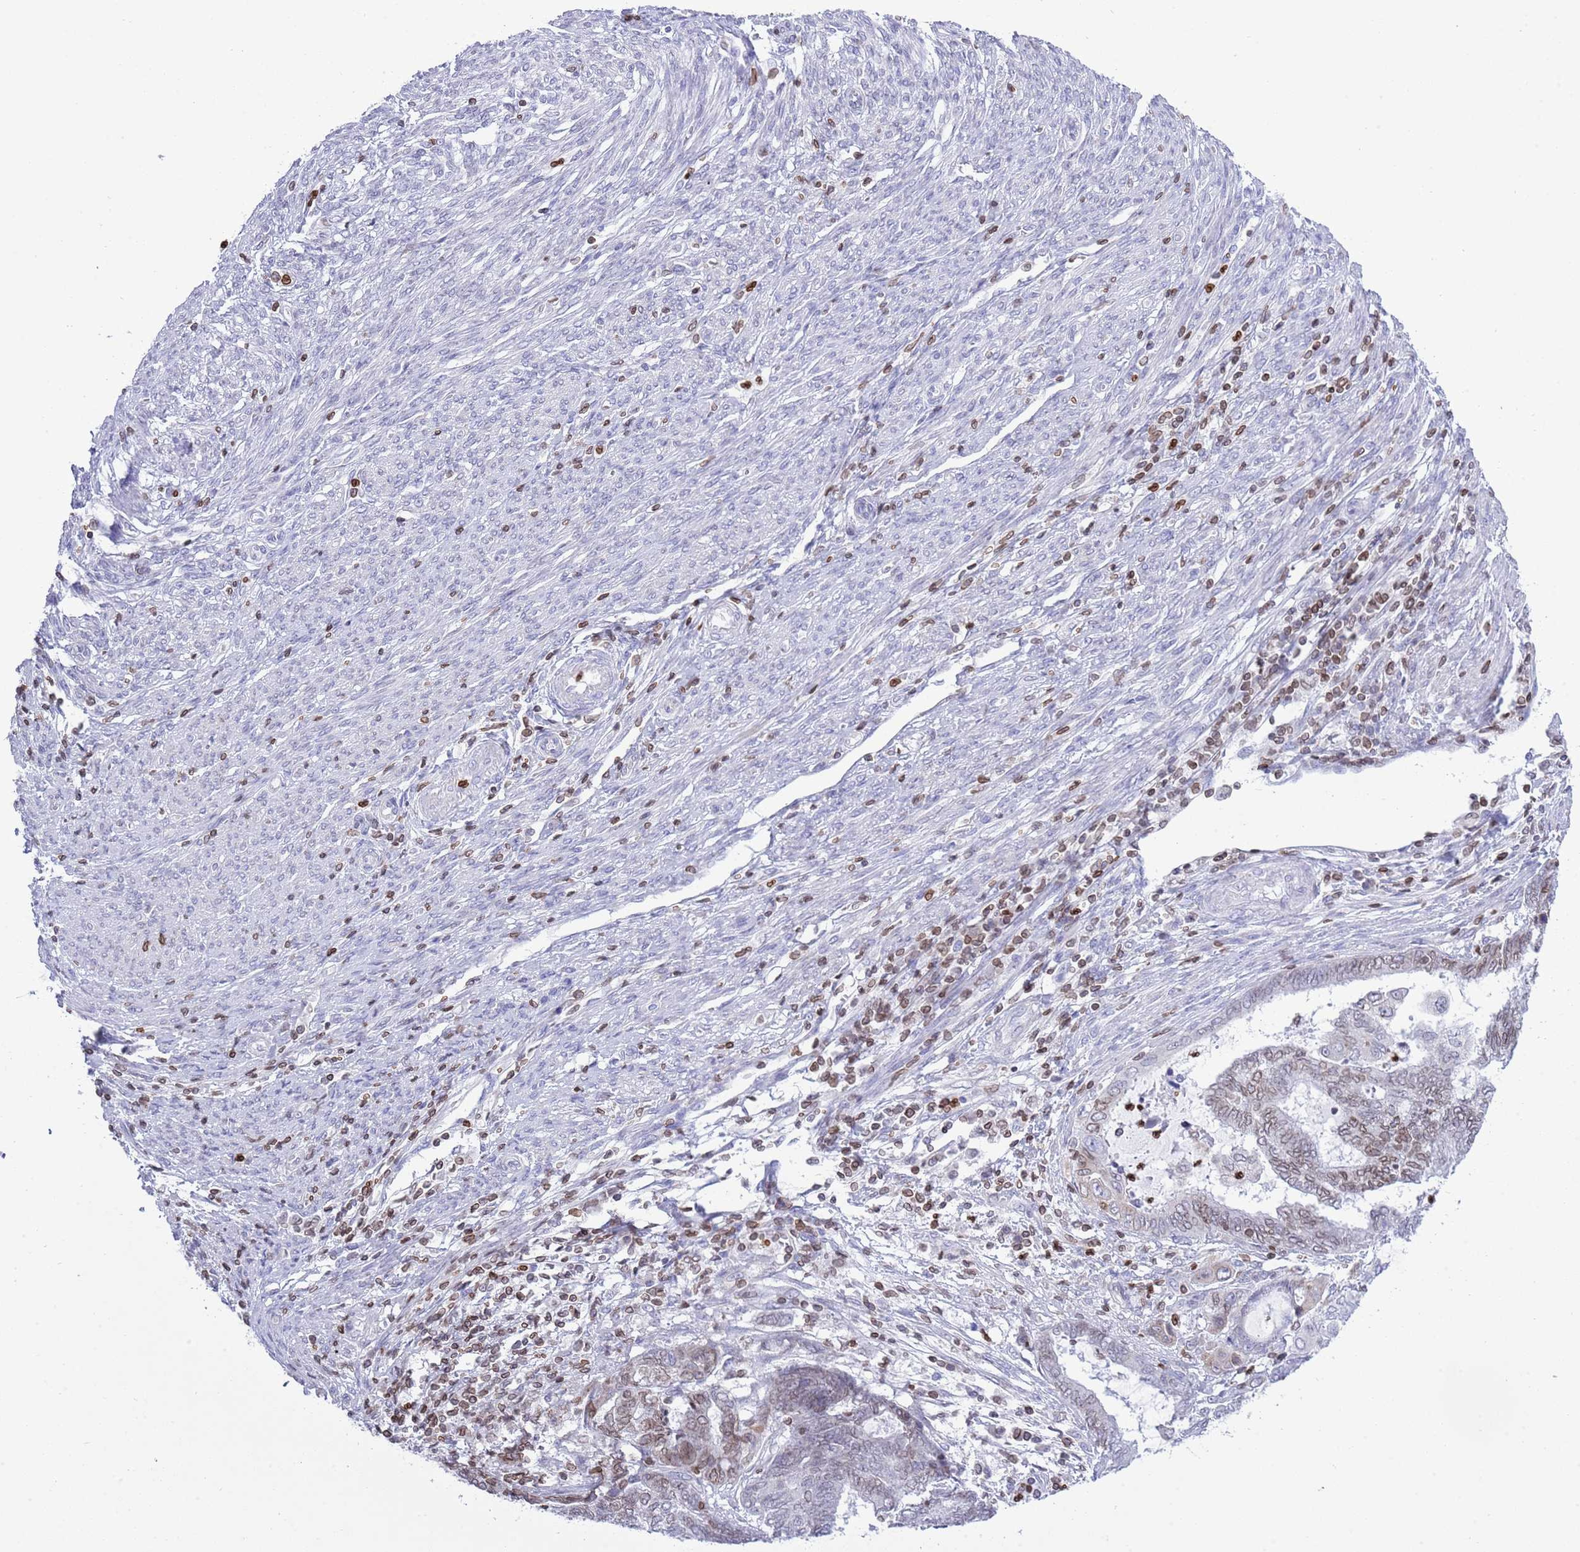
{"staining": {"intensity": "moderate", "quantity": ">75%", "location": "cytoplasmic/membranous,nuclear"}, "tissue": "endometrial cancer", "cell_type": "Tumor cells", "image_type": "cancer", "snomed": [{"axis": "morphology", "description": "Adenocarcinoma, NOS"}, {"axis": "topography", "description": "Uterus"}, {"axis": "topography", "description": "Endometrium"}], "caption": "Protein staining of adenocarcinoma (endometrial) tissue displays moderate cytoplasmic/membranous and nuclear staining in approximately >75% of tumor cells.", "gene": "LBR", "patient": {"sex": "female", "age": 70}}